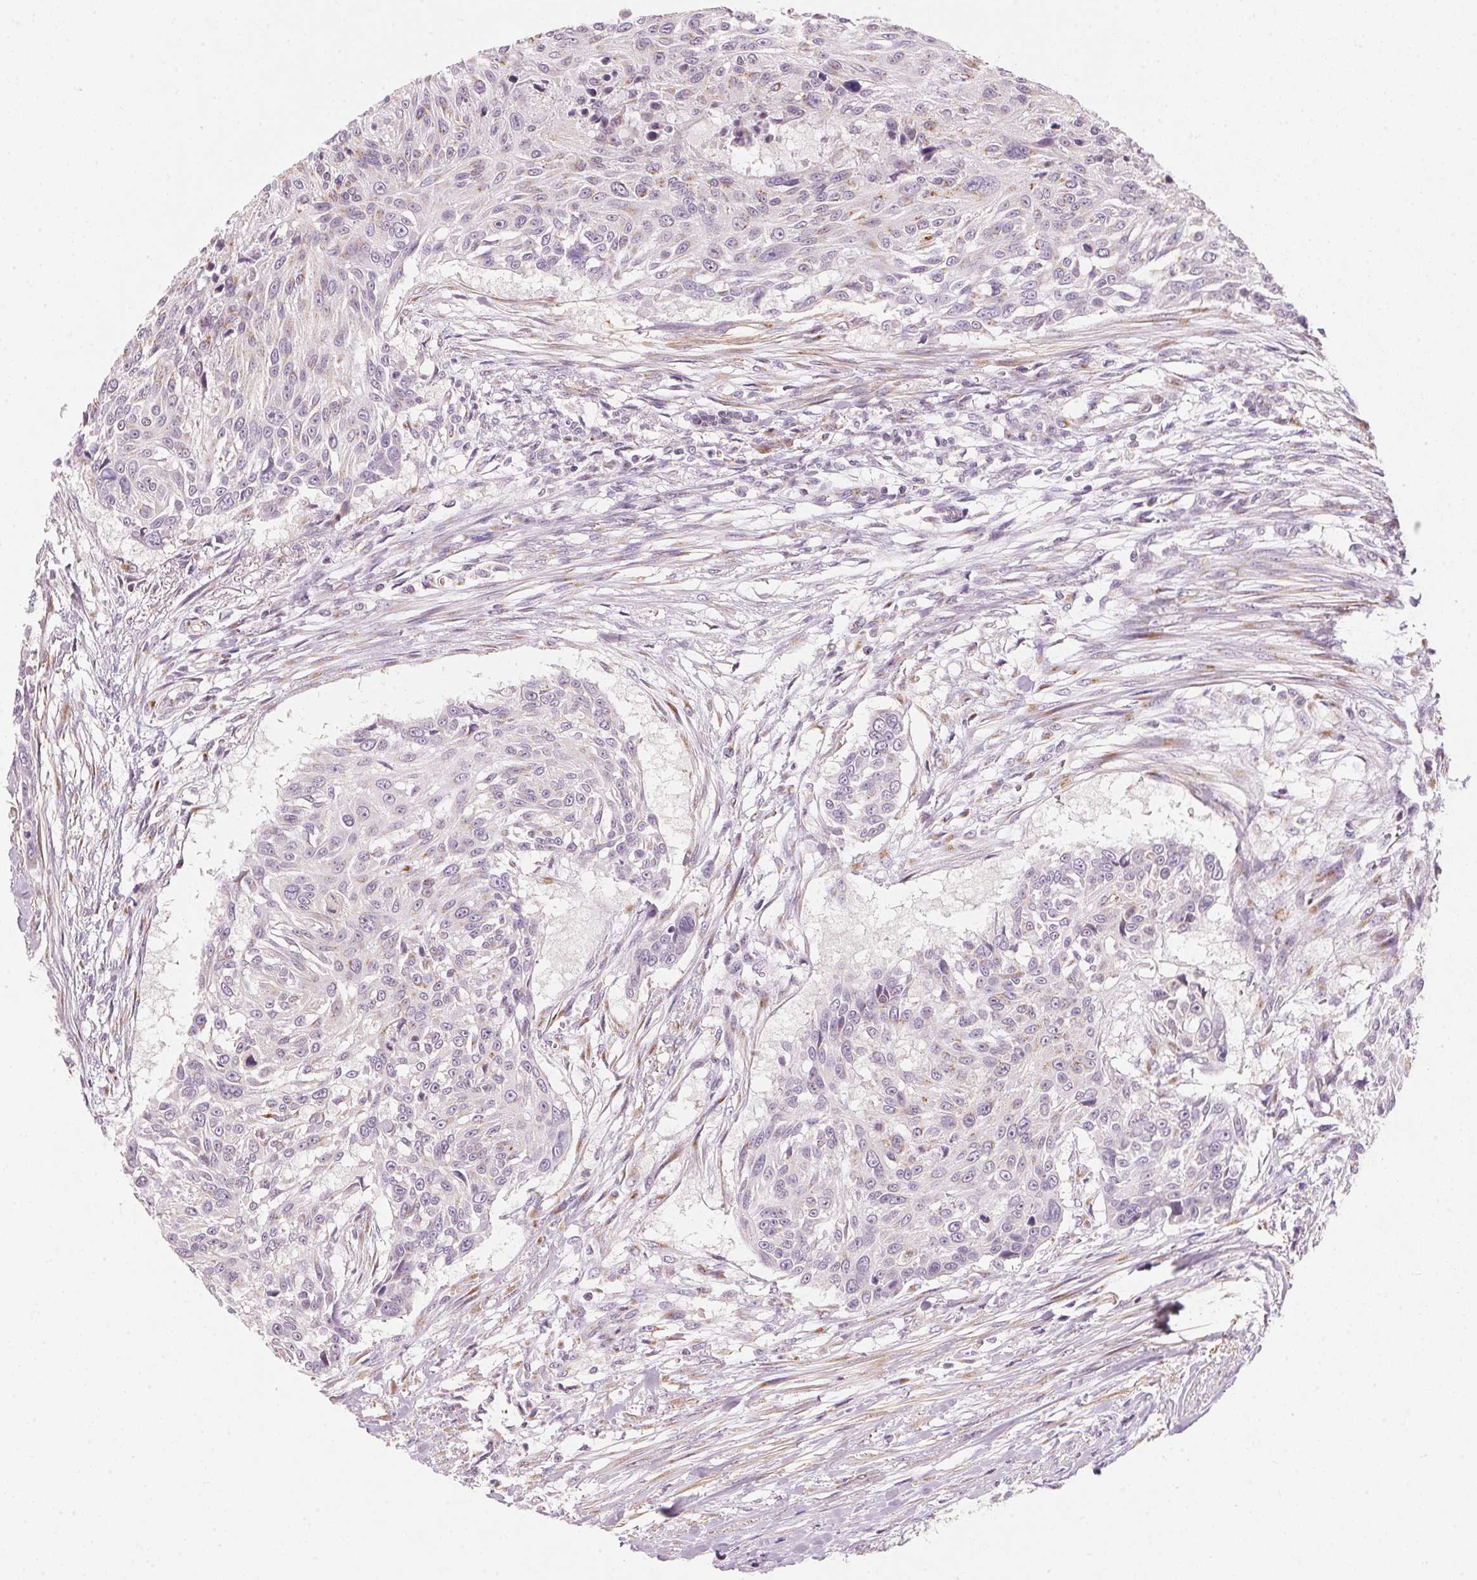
{"staining": {"intensity": "negative", "quantity": "none", "location": "none"}, "tissue": "urothelial cancer", "cell_type": "Tumor cells", "image_type": "cancer", "snomed": [{"axis": "morphology", "description": "Urothelial carcinoma, NOS"}, {"axis": "topography", "description": "Urinary bladder"}], "caption": "Tumor cells show no significant positivity in transitional cell carcinoma.", "gene": "DRAM2", "patient": {"sex": "male", "age": 55}}